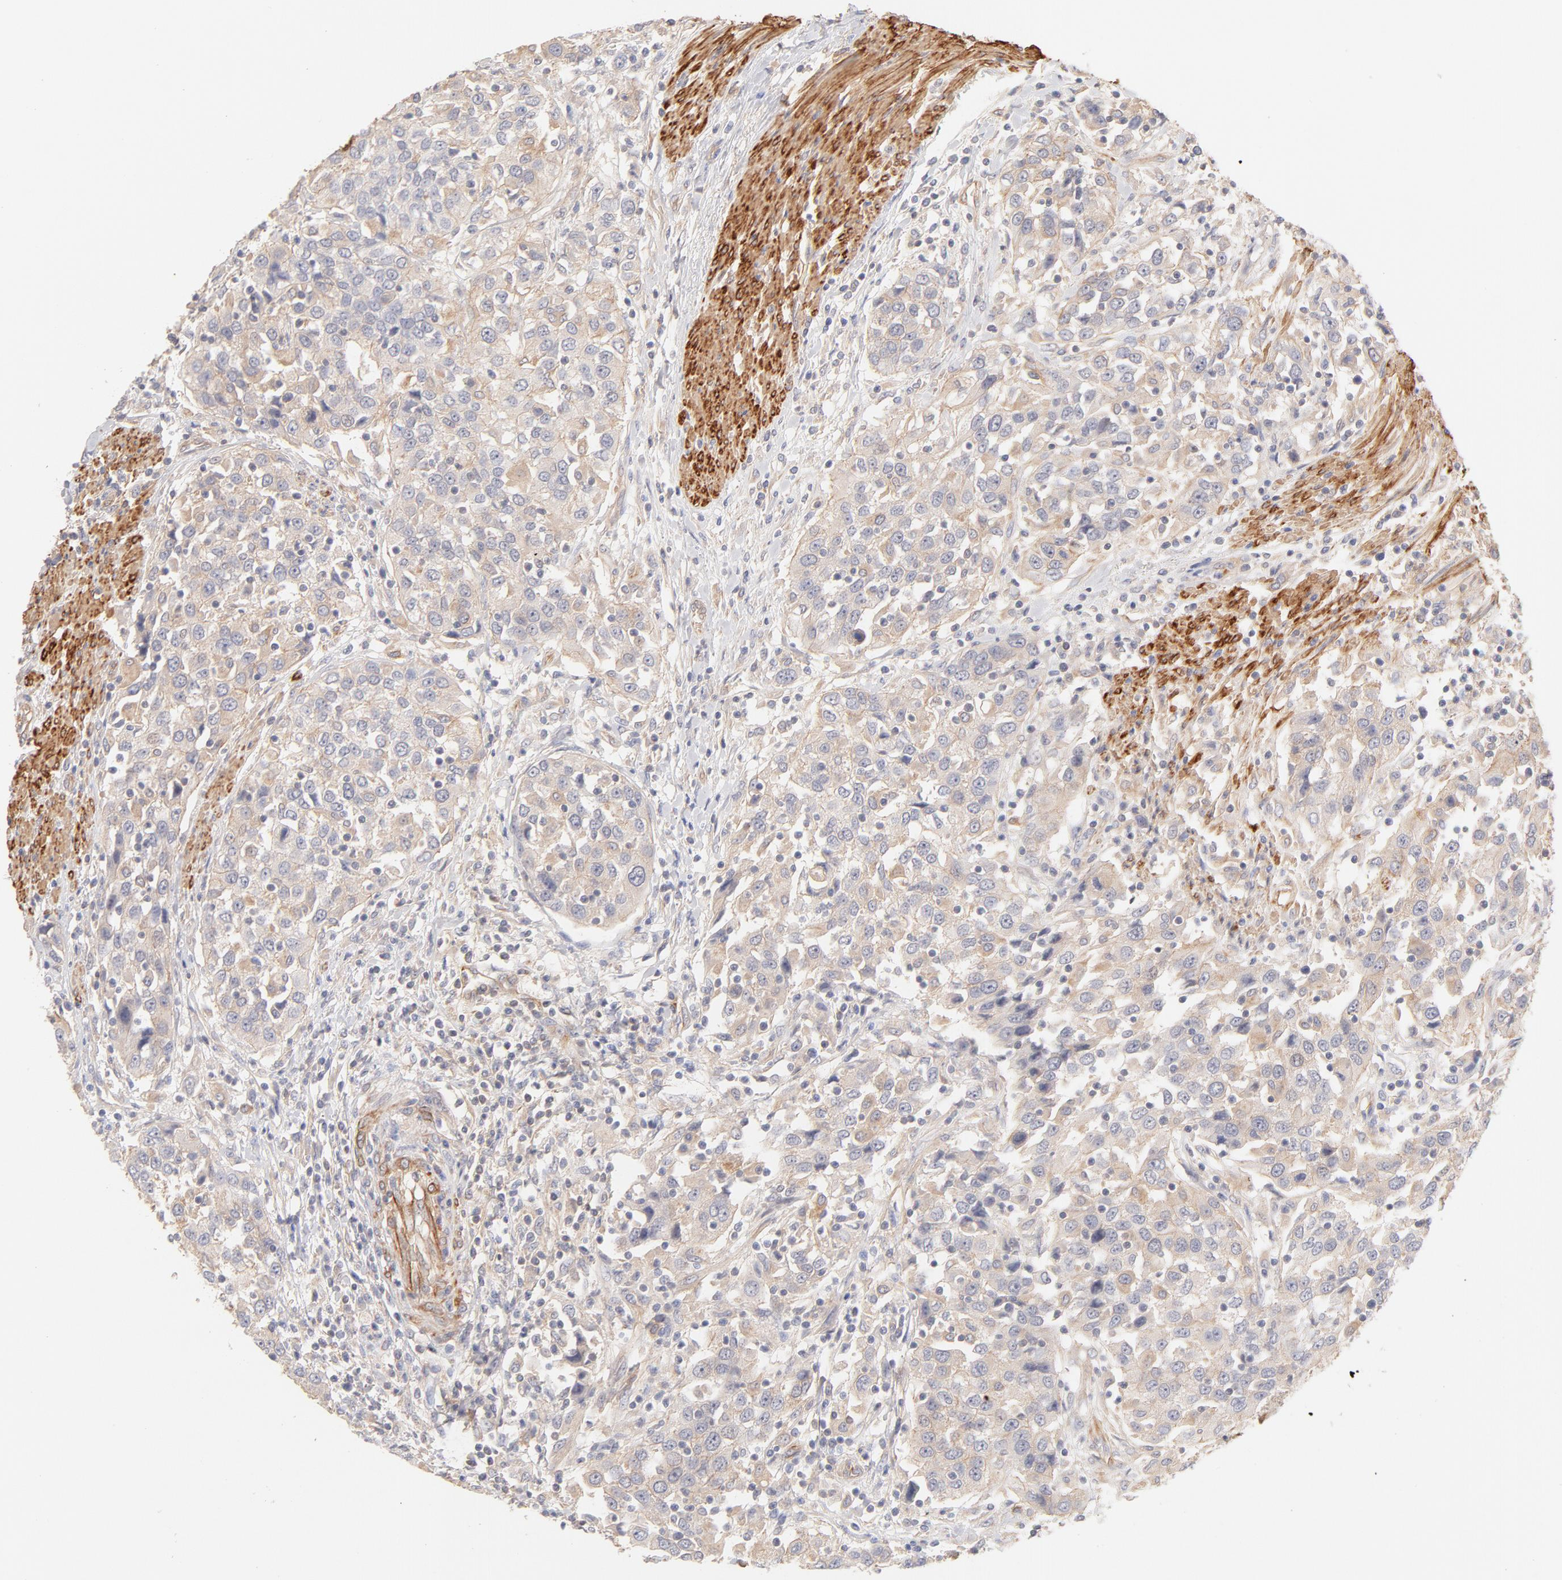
{"staining": {"intensity": "weak", "quantity": "25%-75%", "location": "cytoplasmic/membranous"}, "tissue": "urothelial cancer", "cell_type": "Tumor cells", "image_type": "cancer", "snomed": [{"axis": "morphology", "description": "Urothelial carcinoma, High grade"}, {"axis": "topography", "description": "Urinary bladder"}], "caption": "This is an image of immunohistochemistry (IHC) staining of urothelial cancer, which shows weak expression in the cytoplasmic/membranous of tumor cells.", "gene": "LDLRAP1", "patient": {"sex": "female", "age": 80}}